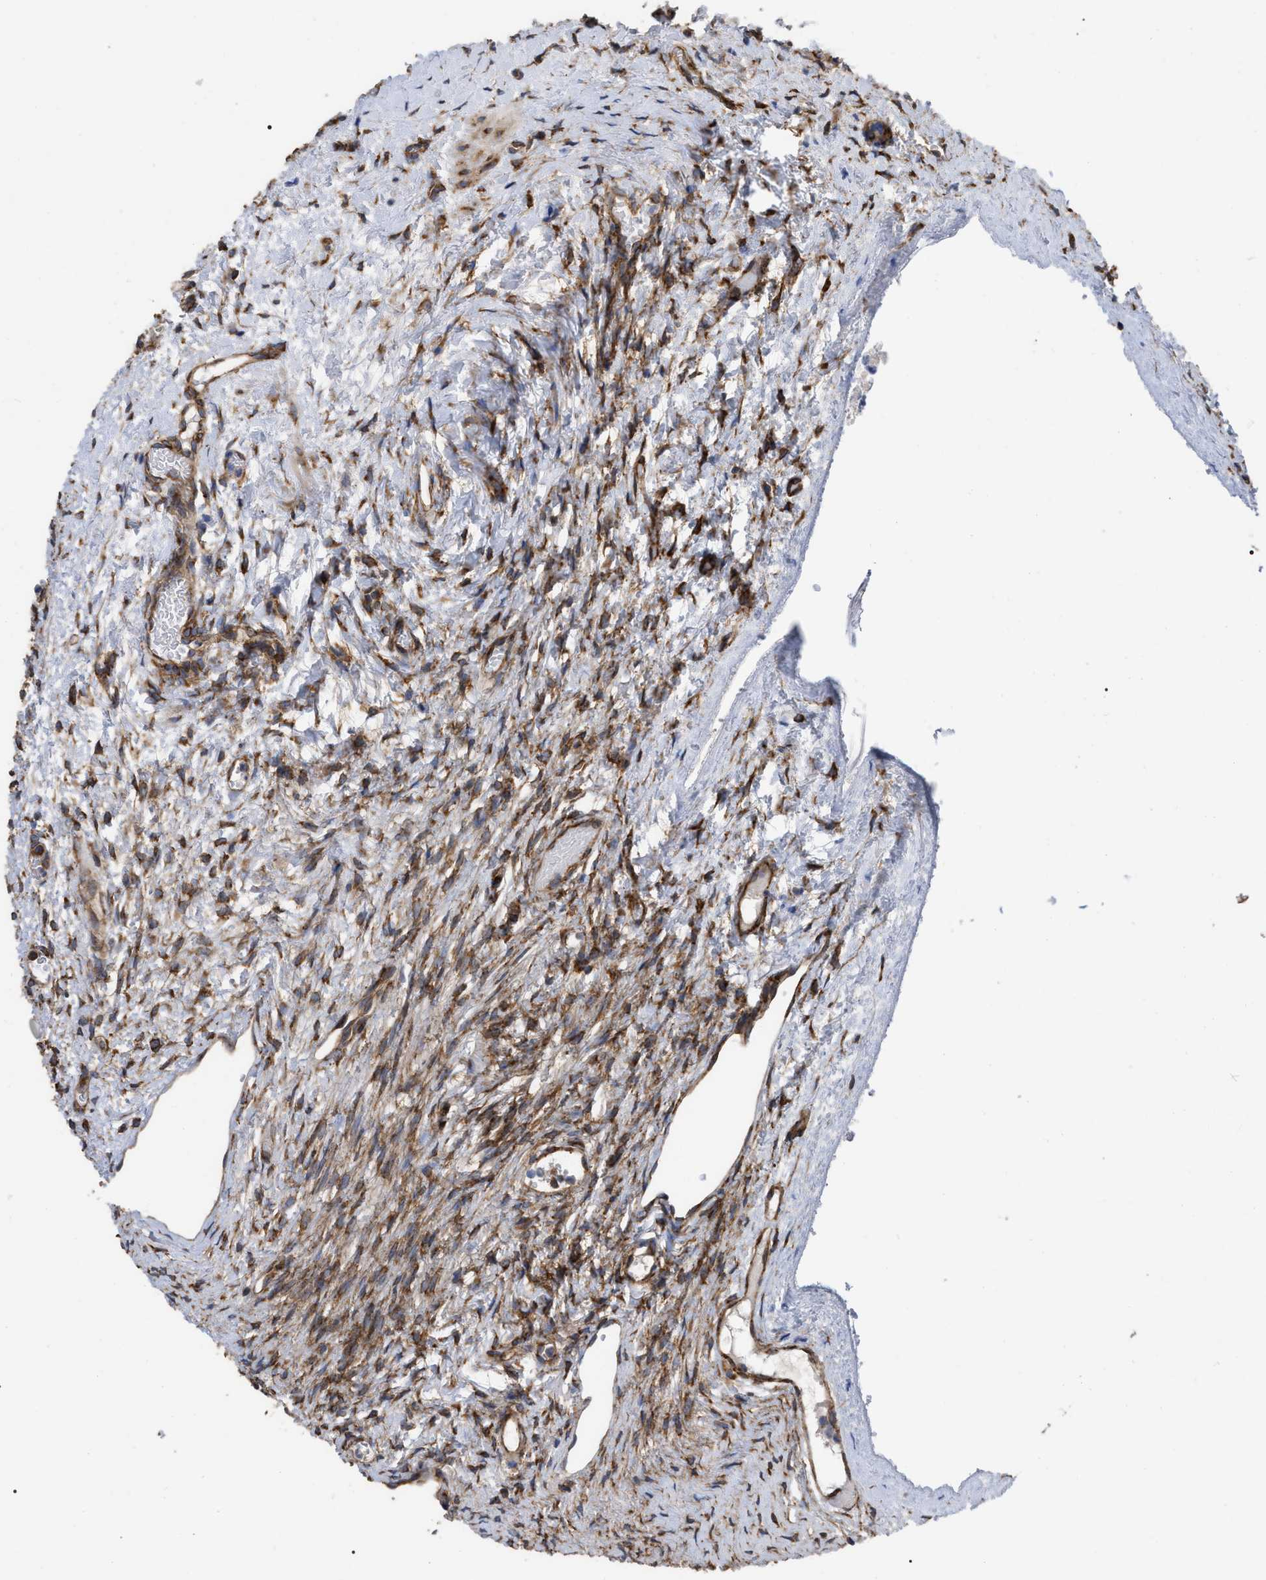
{"staining": {"intensity": "strong", "quantity": ">75%", "location": "cytoplasmic/membranous"}, "tissue": "ovary", "cell_type": "Follicle cells", "image_type": "normal", "snomed": [{"axis": "morphology", "description": "Normal tissue, NOS"}, {"axis": "topography", "description": "Ovary"}], "caption": "Strong cytoplasmic/membranous positivity for a protein is appreciated in about >75% of follicle cells of benign ovary using immunohistochemistry (IHC).", "gene": "FAM120A", "patient": {"sex": "female", "age": 33}}